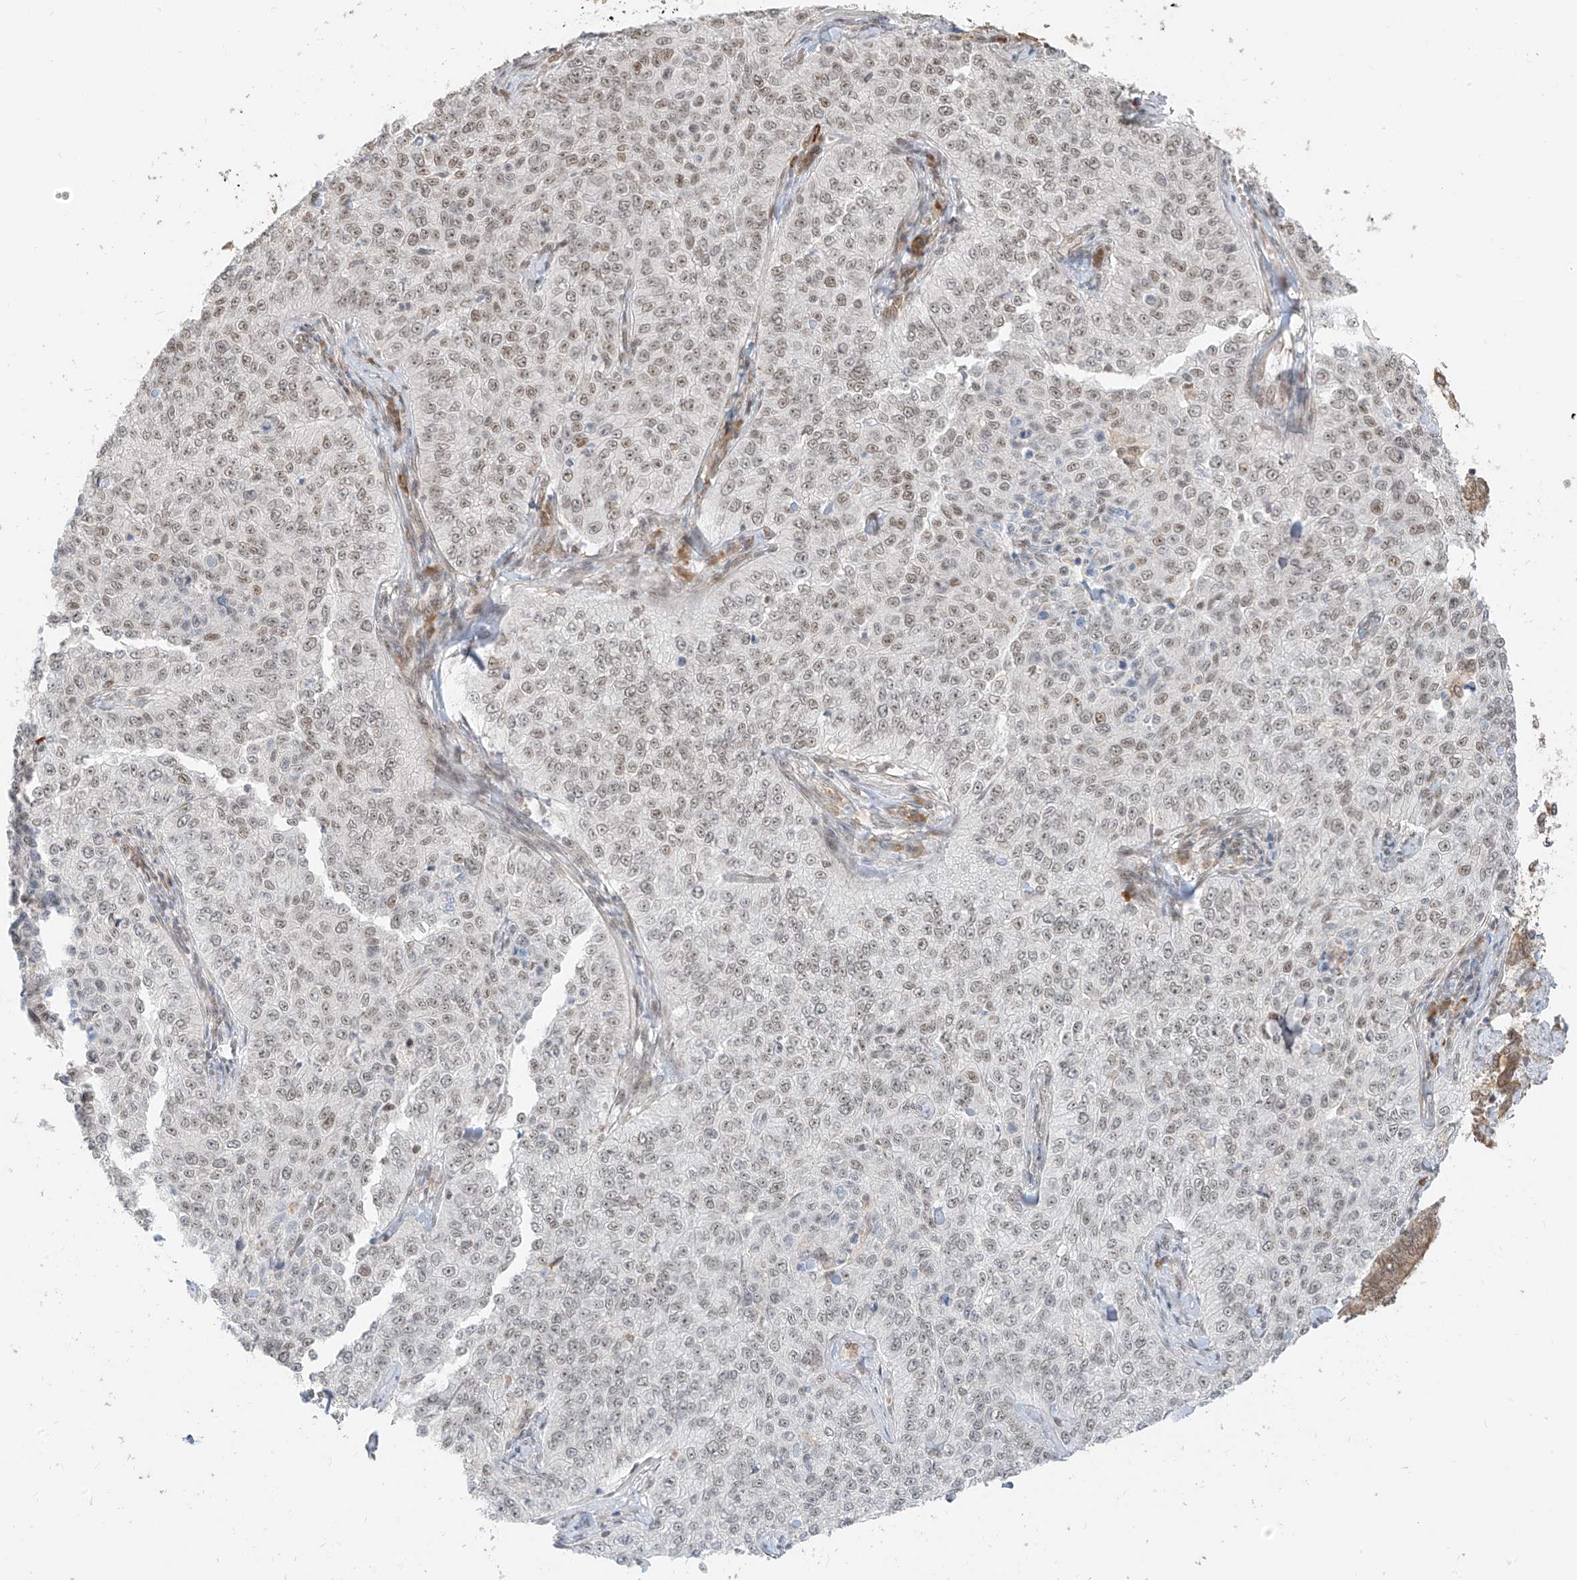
{"staining": {"intensity": "weak", "quantity": ">75%", "location": "nuclear"}, "tissue": "cervical cancer", "cell_type": "Tumor cells", "image_type": "cancer", "snomed": [{"axis": "morphology", "description": "Squamous cell carcinoma, NOS"}, {"axis": "topography", "description": "Cervix"}], "caption": "The photomicrograph reveals a brown stain indicating the presence of a protein in the nuclear of tumor cells in cervical cancer (squamous cell carcinoma).", "gene": "ZMYM2", "patient": {"sex": "female", "age": 35}}